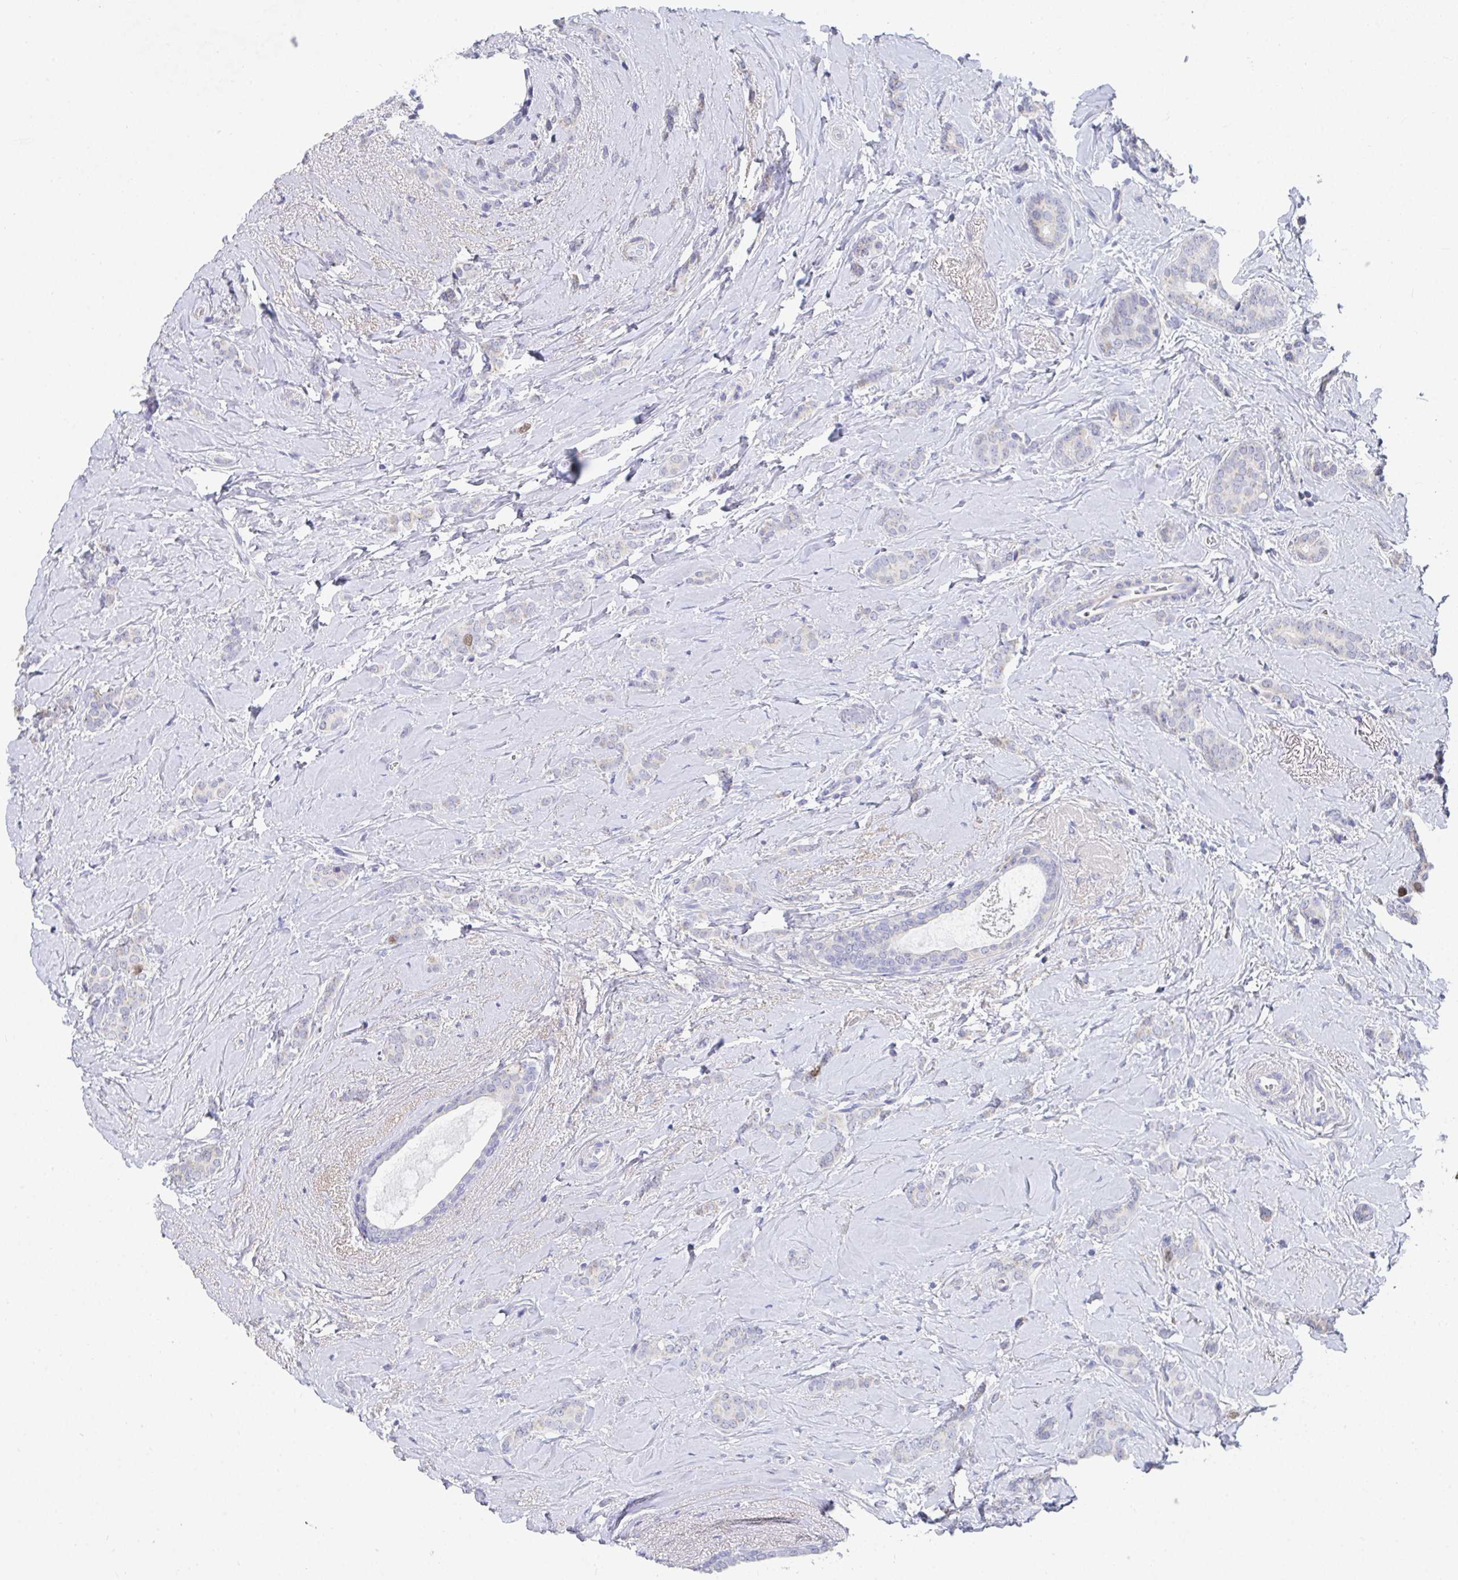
{"staining": {"intensity": "negative", "quantity": "none", "location": "none"}, "tissue": "breast cancer", "cell_type": "Tumor cells", "image_type": "cancer", "snomed": [{"axis": "morphology", "description": "Normal tissue, NOS"}, {"axis": "morphology", "description": "Duct carcinoma"}, {"axis": "topography", "description": "Breast"}], "caption": "IHC histopathology image of neoplastic tissue: breast invasive ductal carcinoma stained with DAB exhibits no significant protein positivity in tumor cells.", "gene": "ATP5F1C", "patient": {"sex": "female", "age": 77}}